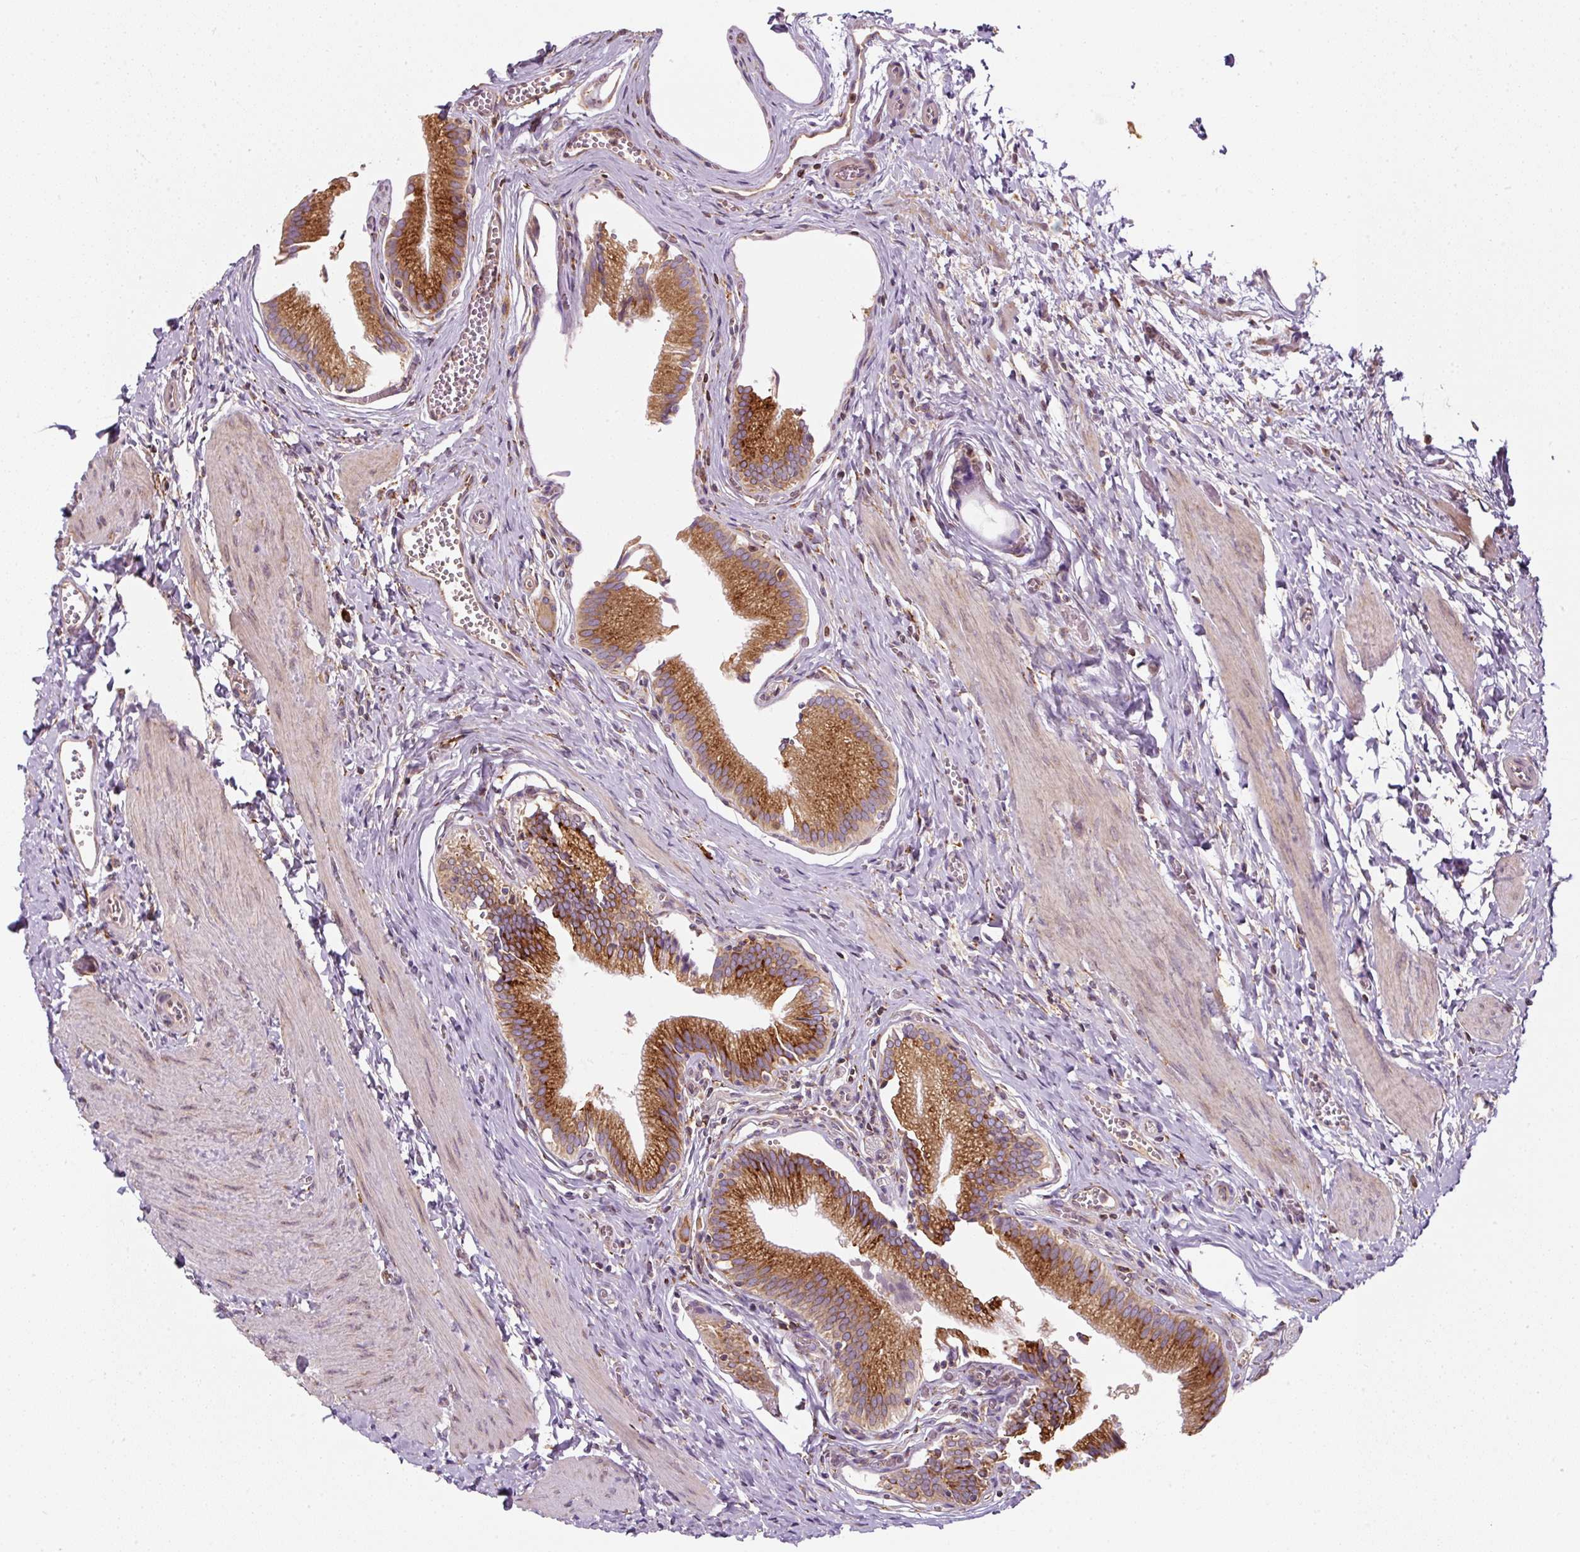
{"staining": {"intensity": "strong", "quantity": ">75%", "location": "cytoplasmic/membranous"}, "tissue": "gallbladder", "cell_type": "Glandular cells", "image_type": "normal", "snomed": [{"axis": "morphology", "description": "Normal tissue, NOS"}, {"axis": "topography", "description": "Gallbladder"}], "caption": "IHC of unremarkable human gallbladder demonstrates high levels of strong cytoplasmic/membranous expression in about >75% of glandular cells.", "gene": "PRKCSH", "patient": {"sex": "male", "age": 17}}